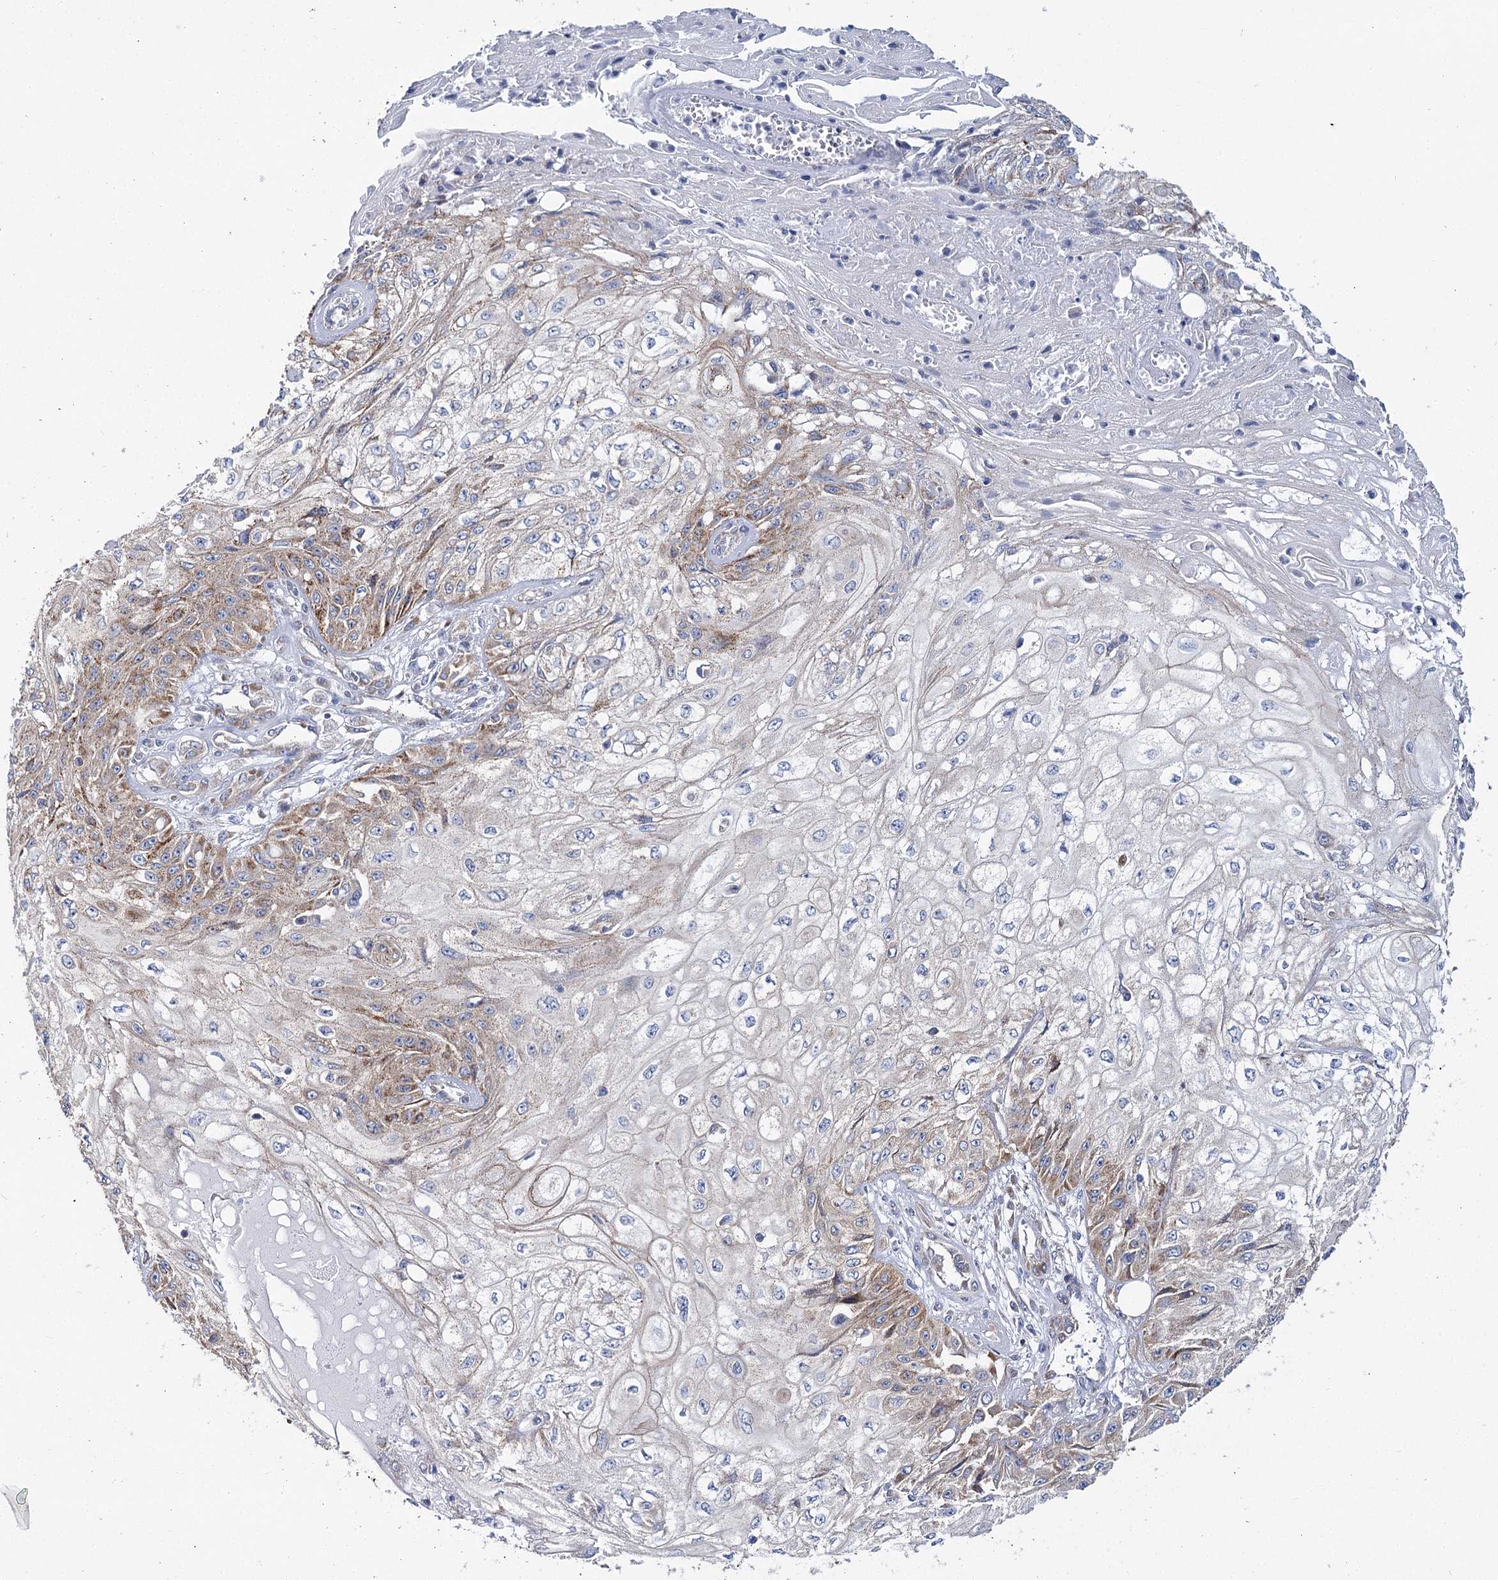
{"staining": {"intensity": "moderate", "quantity": "25%-75%", "location": "cytoplasmic/membranous"}, "tissue": "skin cancer", "cell_type": "Tumor cells", "image_type": "cancer", "snomed": [{"axis": "morphology", "description": "Squamous cell carcinoma, NOS"}, {"axis": "morphology", "description": "Squamous cell carcinoma, metastatic, NOS"}, {"axis": "topography", "description": "Skin"}, {"axis": "topography", "description": "Lymph node"}], "caption": "Tumor cells display medium levels of moderate cytoplasmic/membranous staining in approximately 25%-75% of cells in human skin cancer (metastatic squamous cell carcinoma).", "gene": "THUMPD3", "patient": {"sex": "male", "age": 75}}